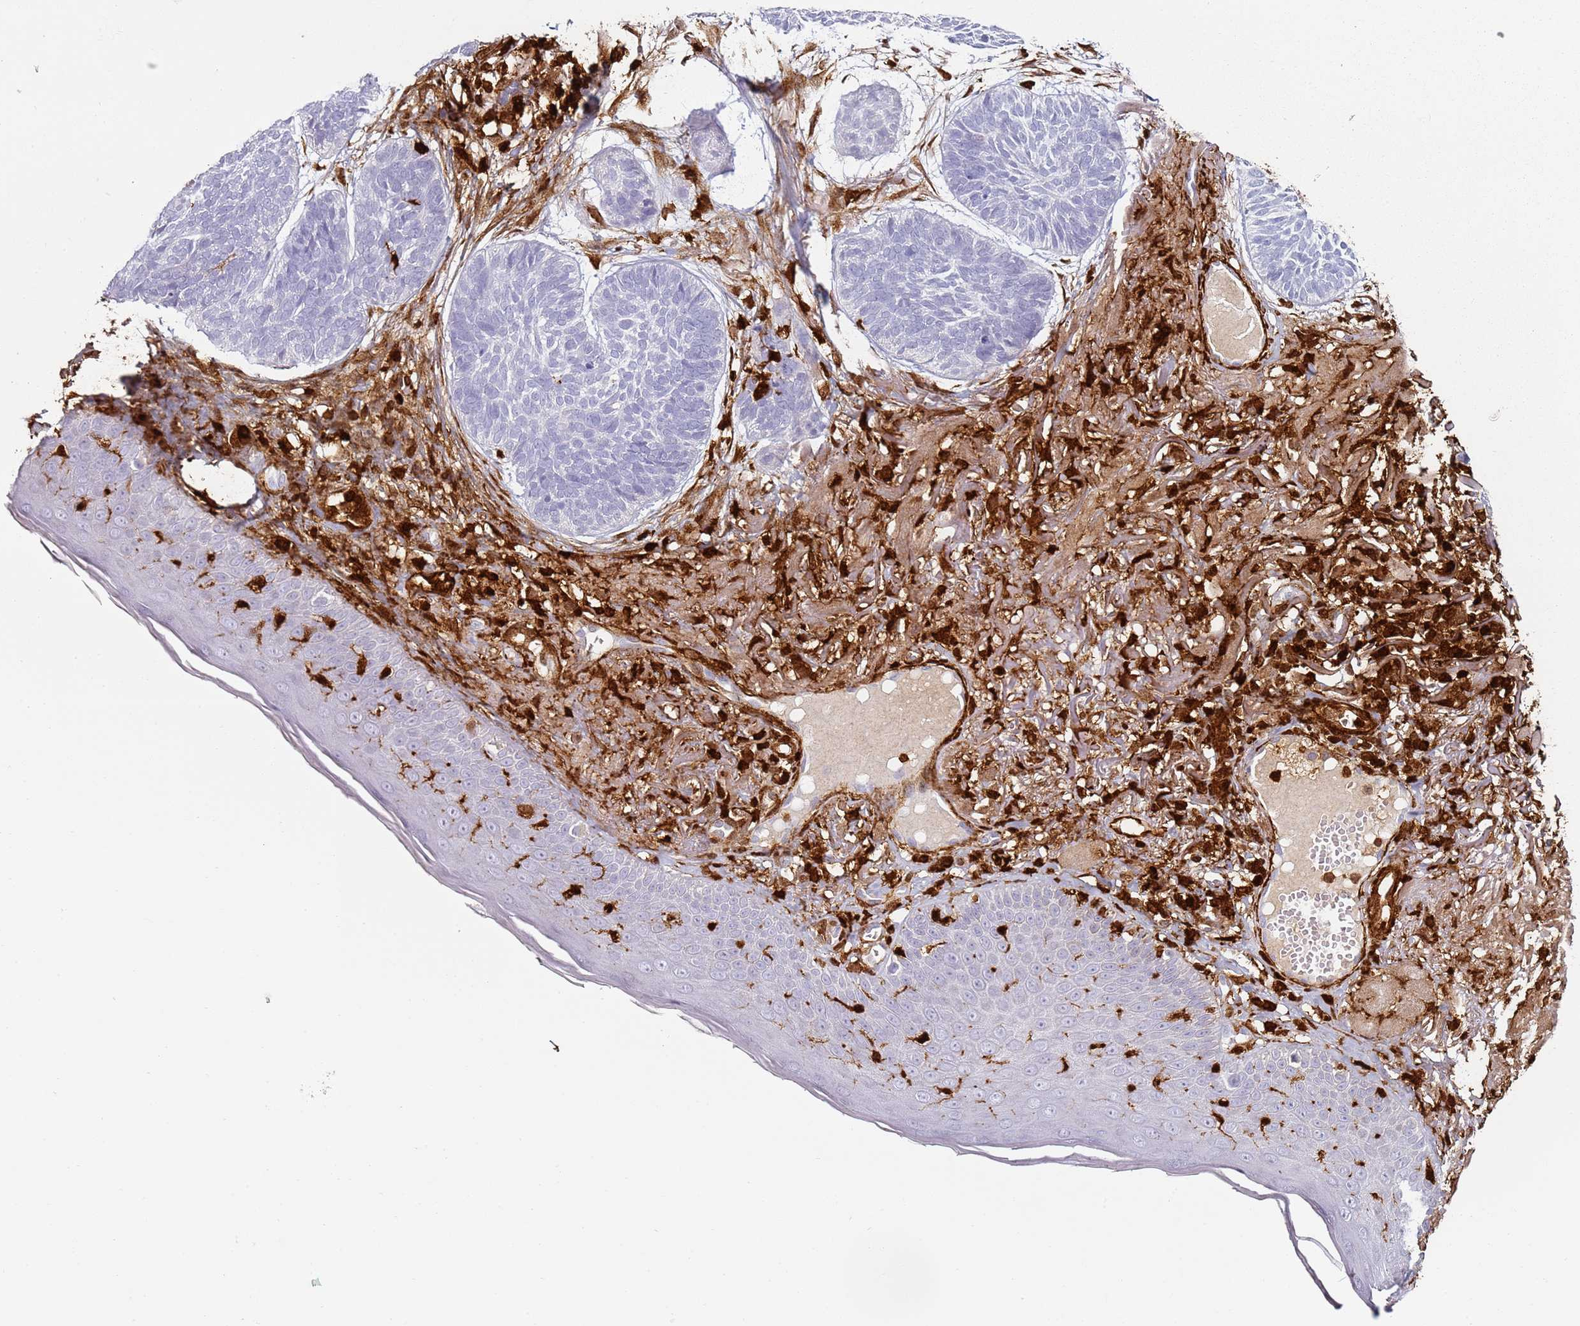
{"staining": {"intensity": "negative", "quantity": "none", "location": "none"}, "tissue": "skin cancer", "cell_type": "Tumor cells", "image_type": "cancer", "snomed": [{"axis": "morphology", "description": "Normal tissue, NOS"}, {"axis": "morphology", "description": "Basal cell carcinoma"}, {"axis": "topography", "description": "Skin"}], "caption": "Immunohistochemistry micrograph of neoplastic tissue: human skin cancer stained with DAB reveals no significant protein expression in tumor cells. The staining was performed using DAB to visualize the protein expression in brown, while the nuclei were stained in blue with hematoxylin (Magnification: 20x).", "gene": "S100A4", "patient": {"sex": "male", "age": 66}}